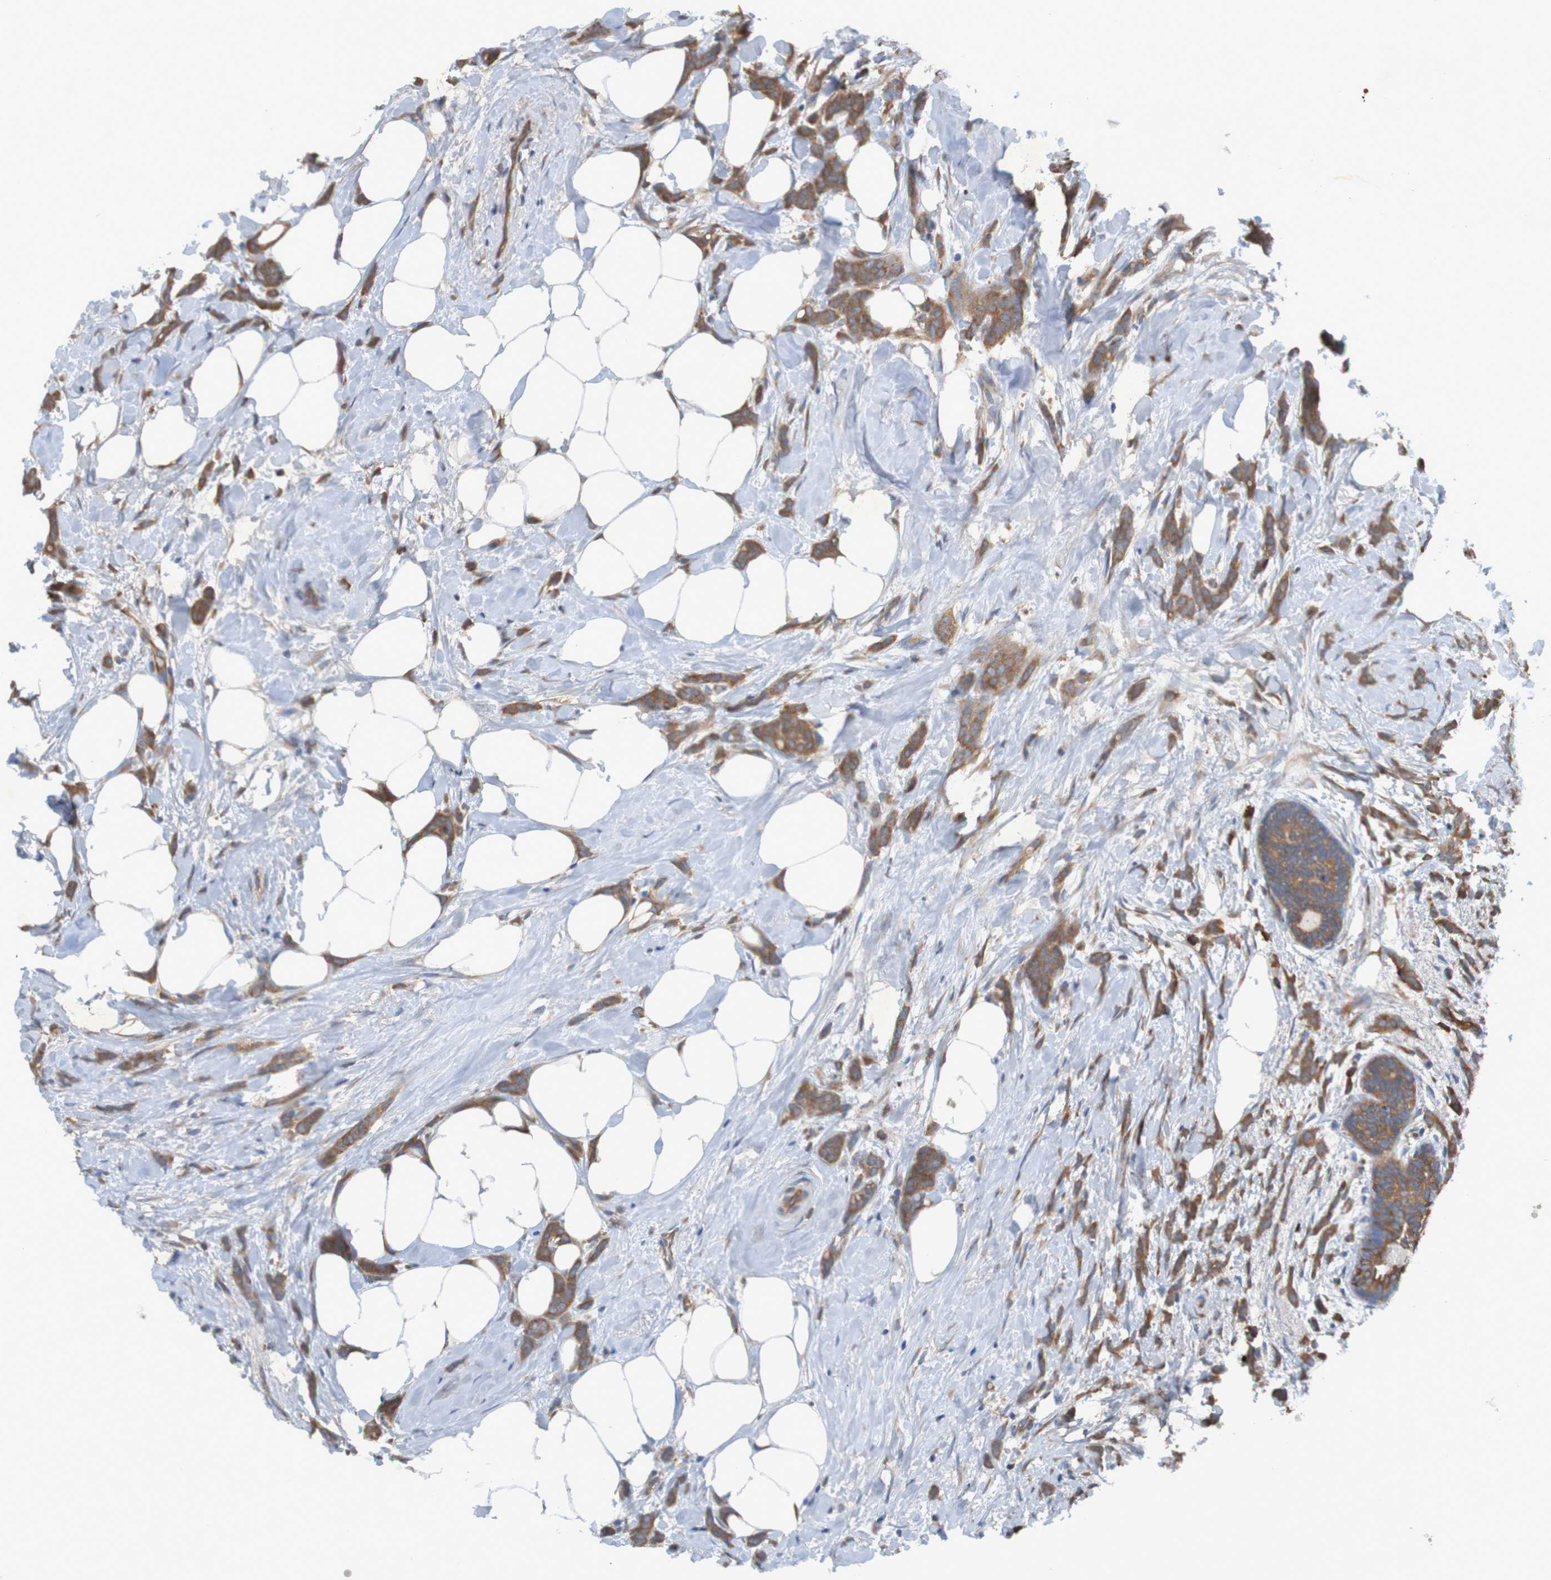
{"staining": {"intensity": "moderate", "quantity": ">75%", "location": "cytoplasmic/membranous"}, "tissue": "breast cancer", "cell_type": "Tumor cells", "image_type": "cancer", "snomed": [{"axis": "morphology", "description": "Lobular carcinoma, in situ"}, {"axis": "morphology", "description": "Lobular carcinoma"}, {"axis": "topography", "description": "Breast"}], "caption": "Lobular carcinoma in situ (breast) tissue shows moderate cytoplasmic/membranous staining in approximately >75% of tumor cells, visualized by immunohistochemistry.", "gene": "DNAJC4", "patient": {"sex": "female", "age": 41}}